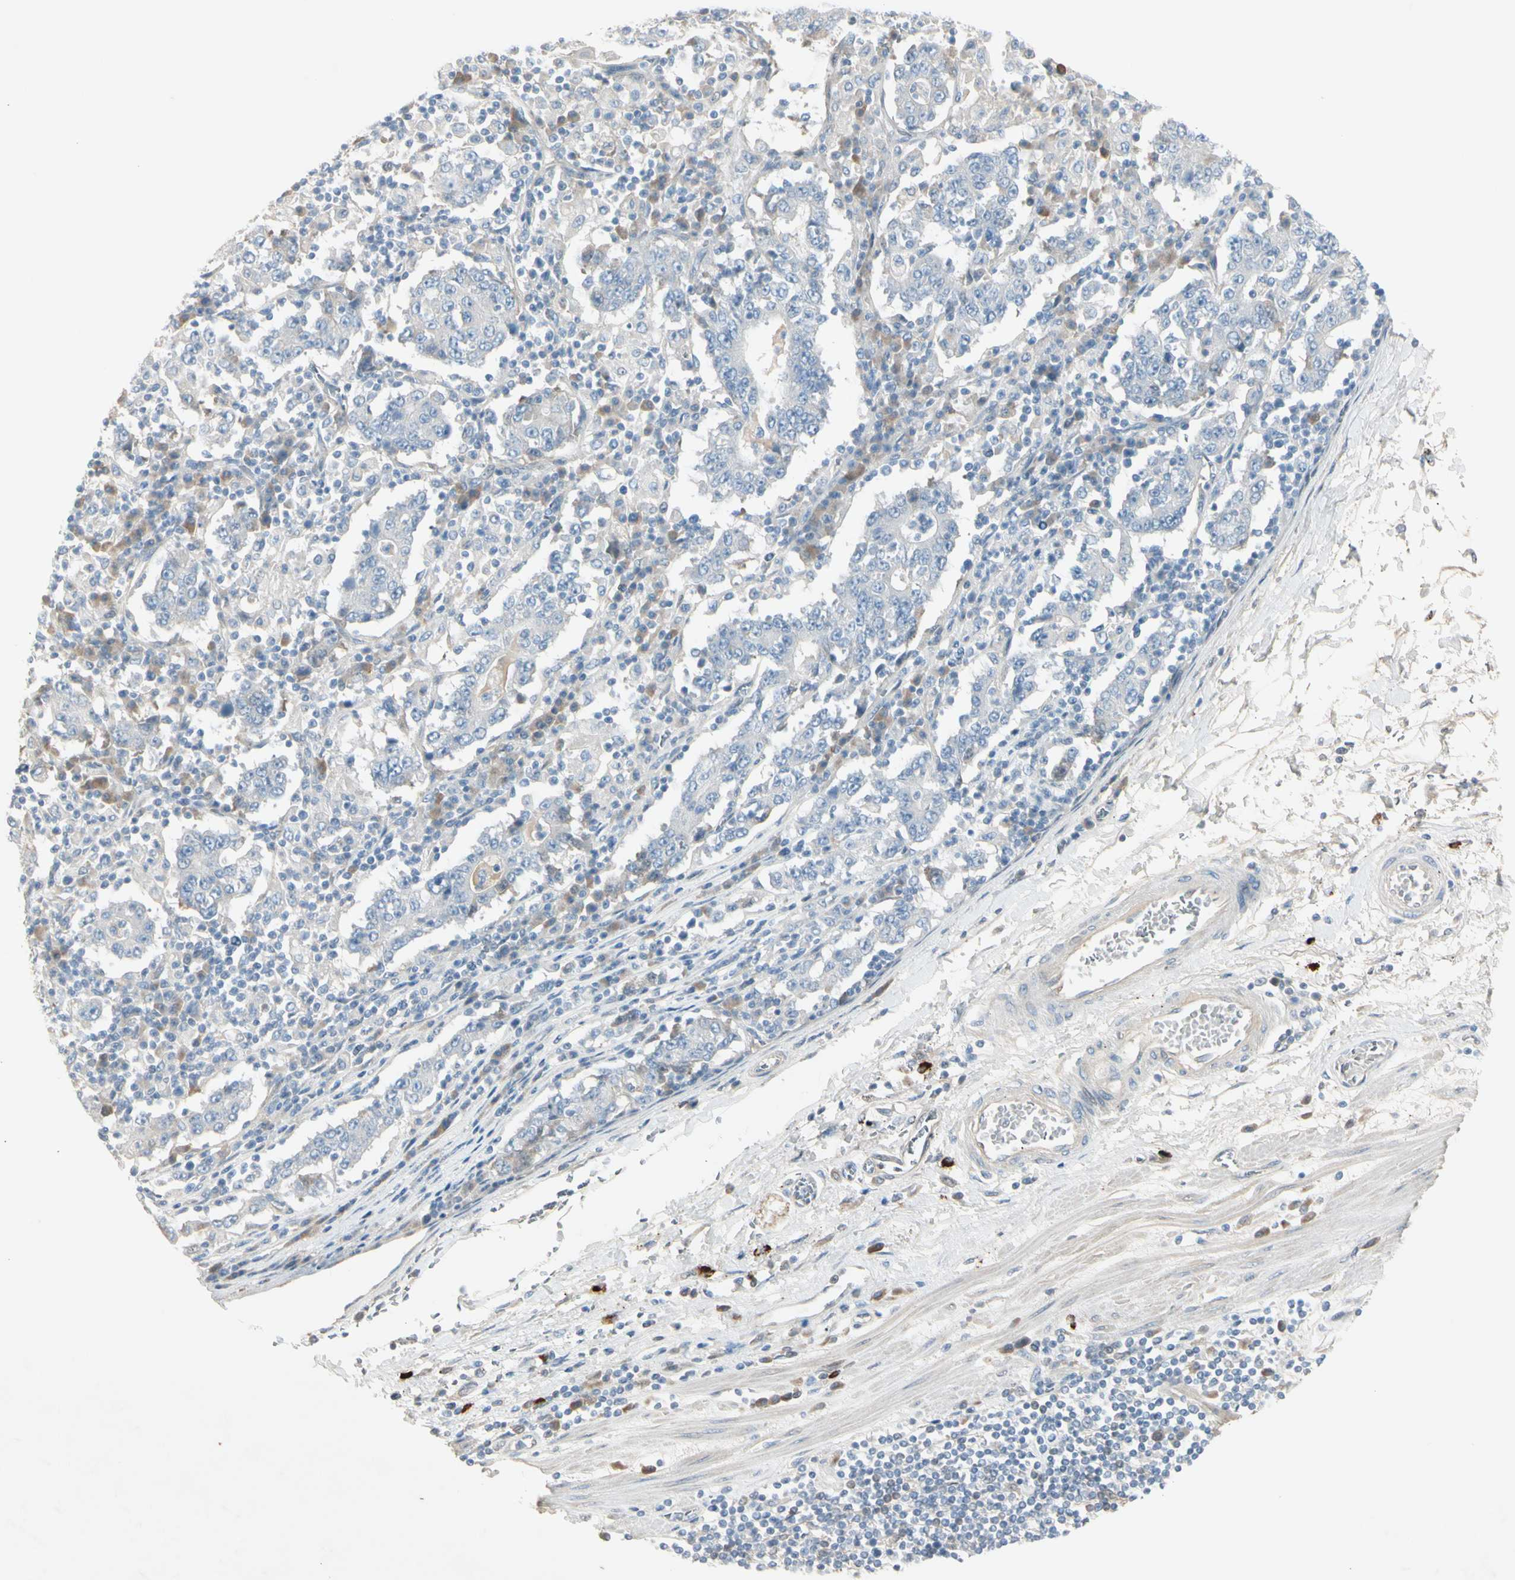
{"staining": {"intensity": "weak", "quantity": "25%-75%", "location": "cytoplasmic/membranous"}, "tissue": "stomach cancer", "cell_type": "Tumor cells", "image_type": "cancer", "snomed": [{"axis": "morphology", "description": "Normal tissue, NOS"}, {"axis": "morphology", "description": "Adenocarcinoma, NOS"}, {"axis": "topography", "description": "Stomach, upper"}, {"axis": "topography", "description": "Stomach"}], "caption": "Immunohistochemical staining of human stomach cancer reveals low levels of weak cytoplasmic/membranous staining in approximately 25%-75% of tumor cells.", "gene": "MAPRE3", "patient": {"sex": "male", "age": 59}}